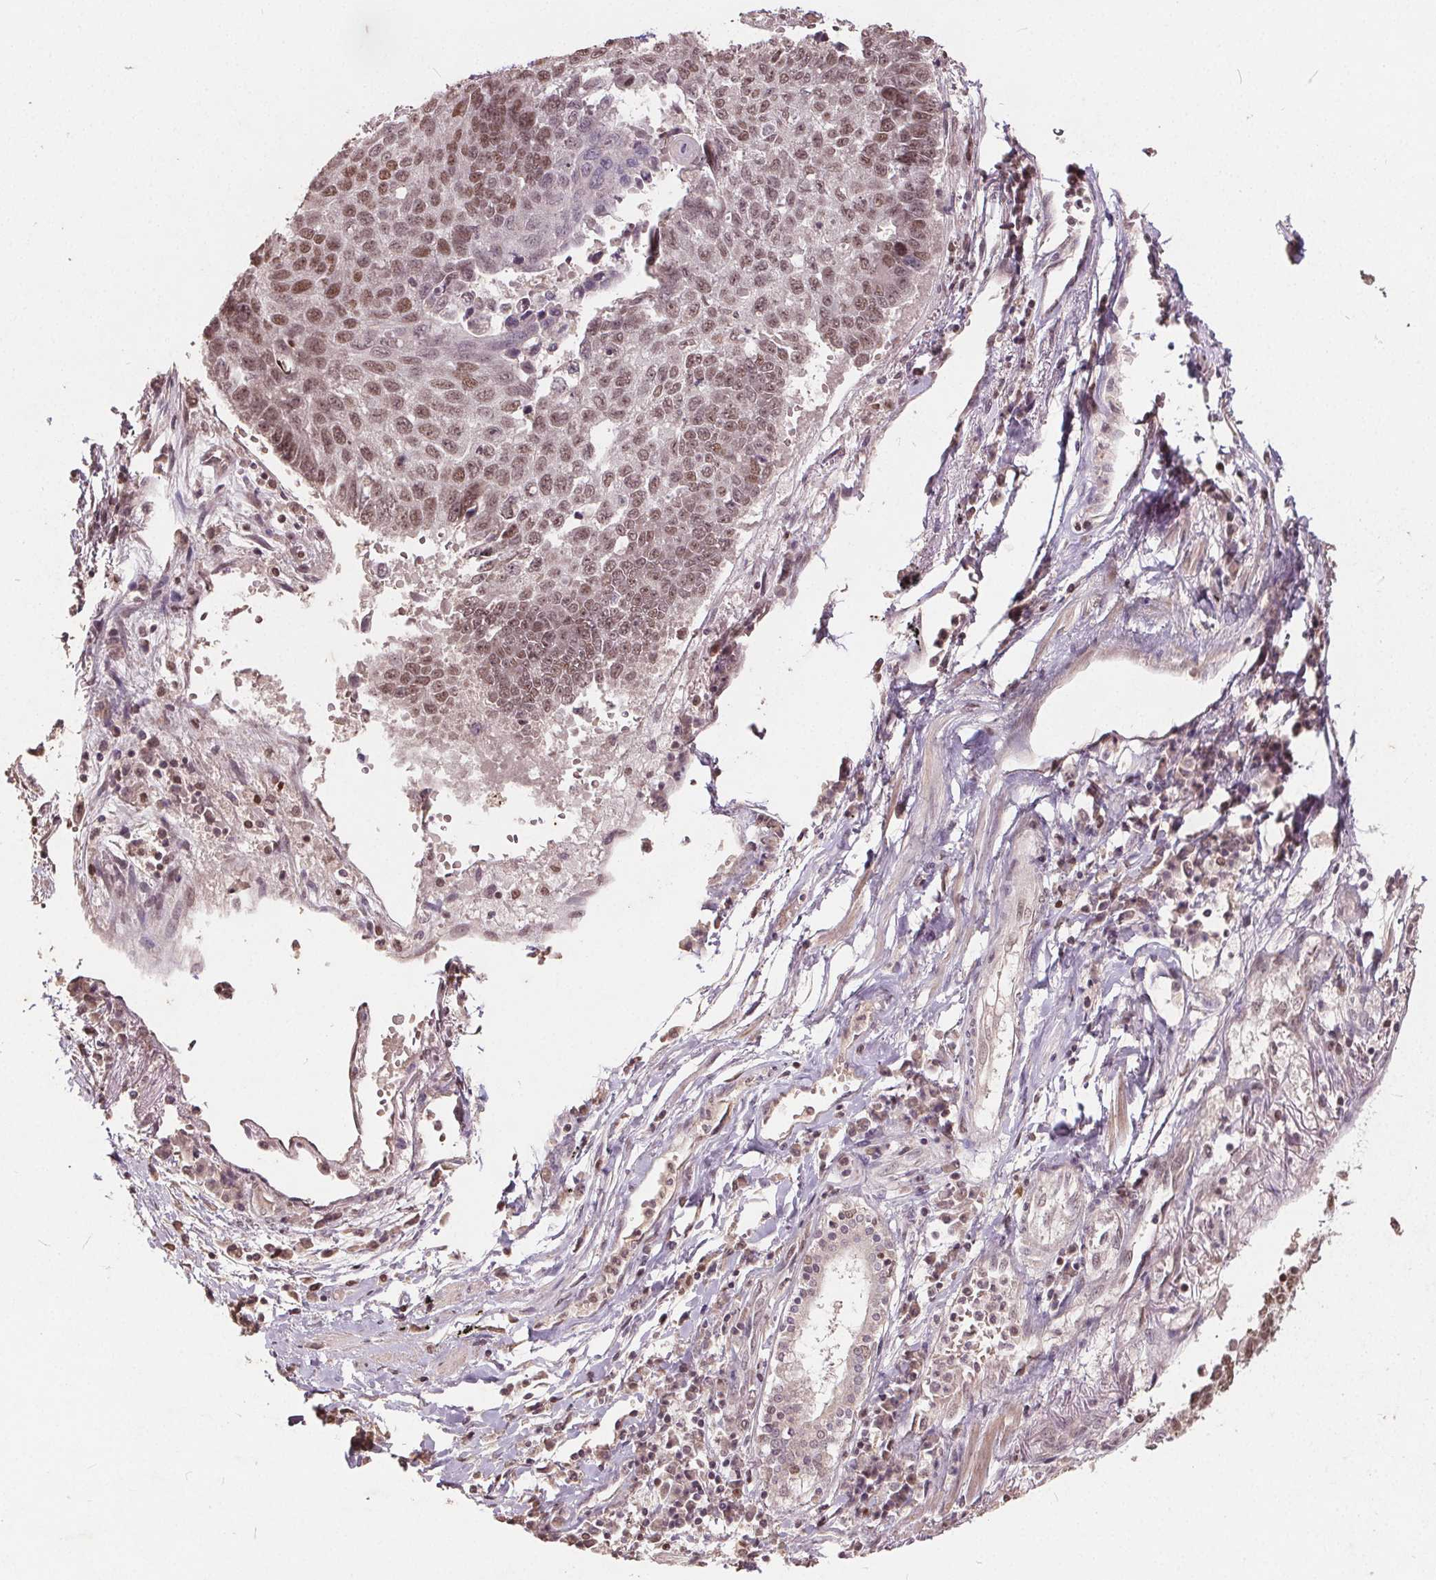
{"staining": {"intensity": "moderate", "quantity": ">75%", "location": "nuclear"}, "tissue": "lung cancer", "cell_type": "Tumor cells", "image_type": "cancer", "snomed": [{"axis": "morphology", "description": "Squamous cell carcinoma, NOS"}, {"axis": "topography", "description": "Lung"}], "caption": "Brown immunohistochemical staining in human lung squamous cell carcinoma shows moderate nuclear positivity in approximately >75% of tumor cells. (DAB = brown stain, brightfield microscopy at high magnification).", "gene": "DNMT3B", "patient": {"sex": "male", "age": 73}}